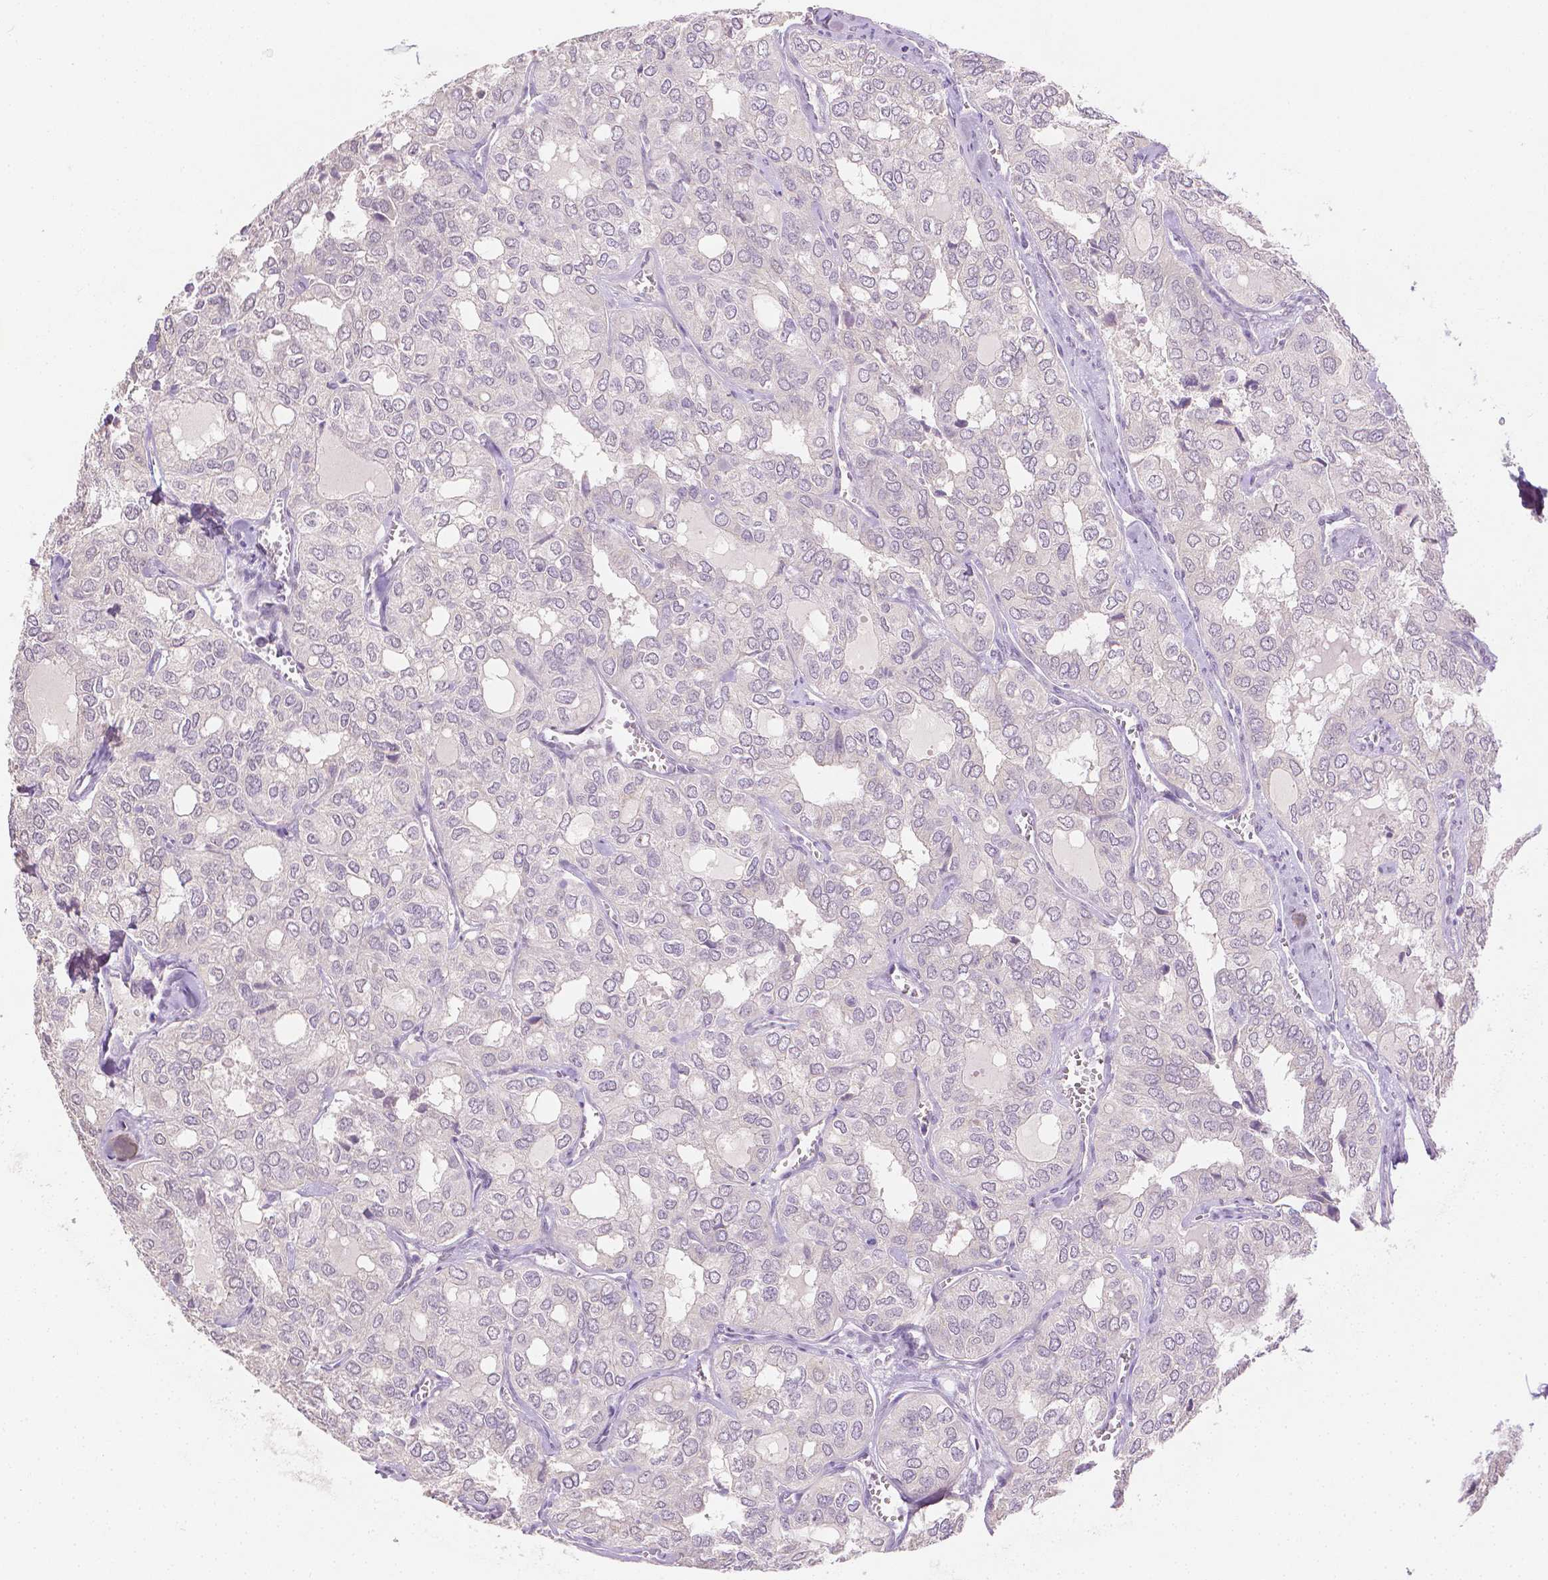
{"staining": {"intensity": "negative", "quantity": "none", "location": "none"}, "tissue": "thyroid cancer", "cell_type": "Tumor cells", "image_type": "cancer", "snomed": [{"axis": "morphology", "description": "Follicular adenoma carcinoma, NOS"}, {"axis": "topography", "description": "Thyroid gland"}], "caption": "A high-resolution image shows immunohistochemistry (IHC) staining of thyroid follicular adenoma carcinoma, which demonstrates no significant positivity in tumor cells.", "gene": "TGM1", "patient": {"sex": "male", "age": 75}}